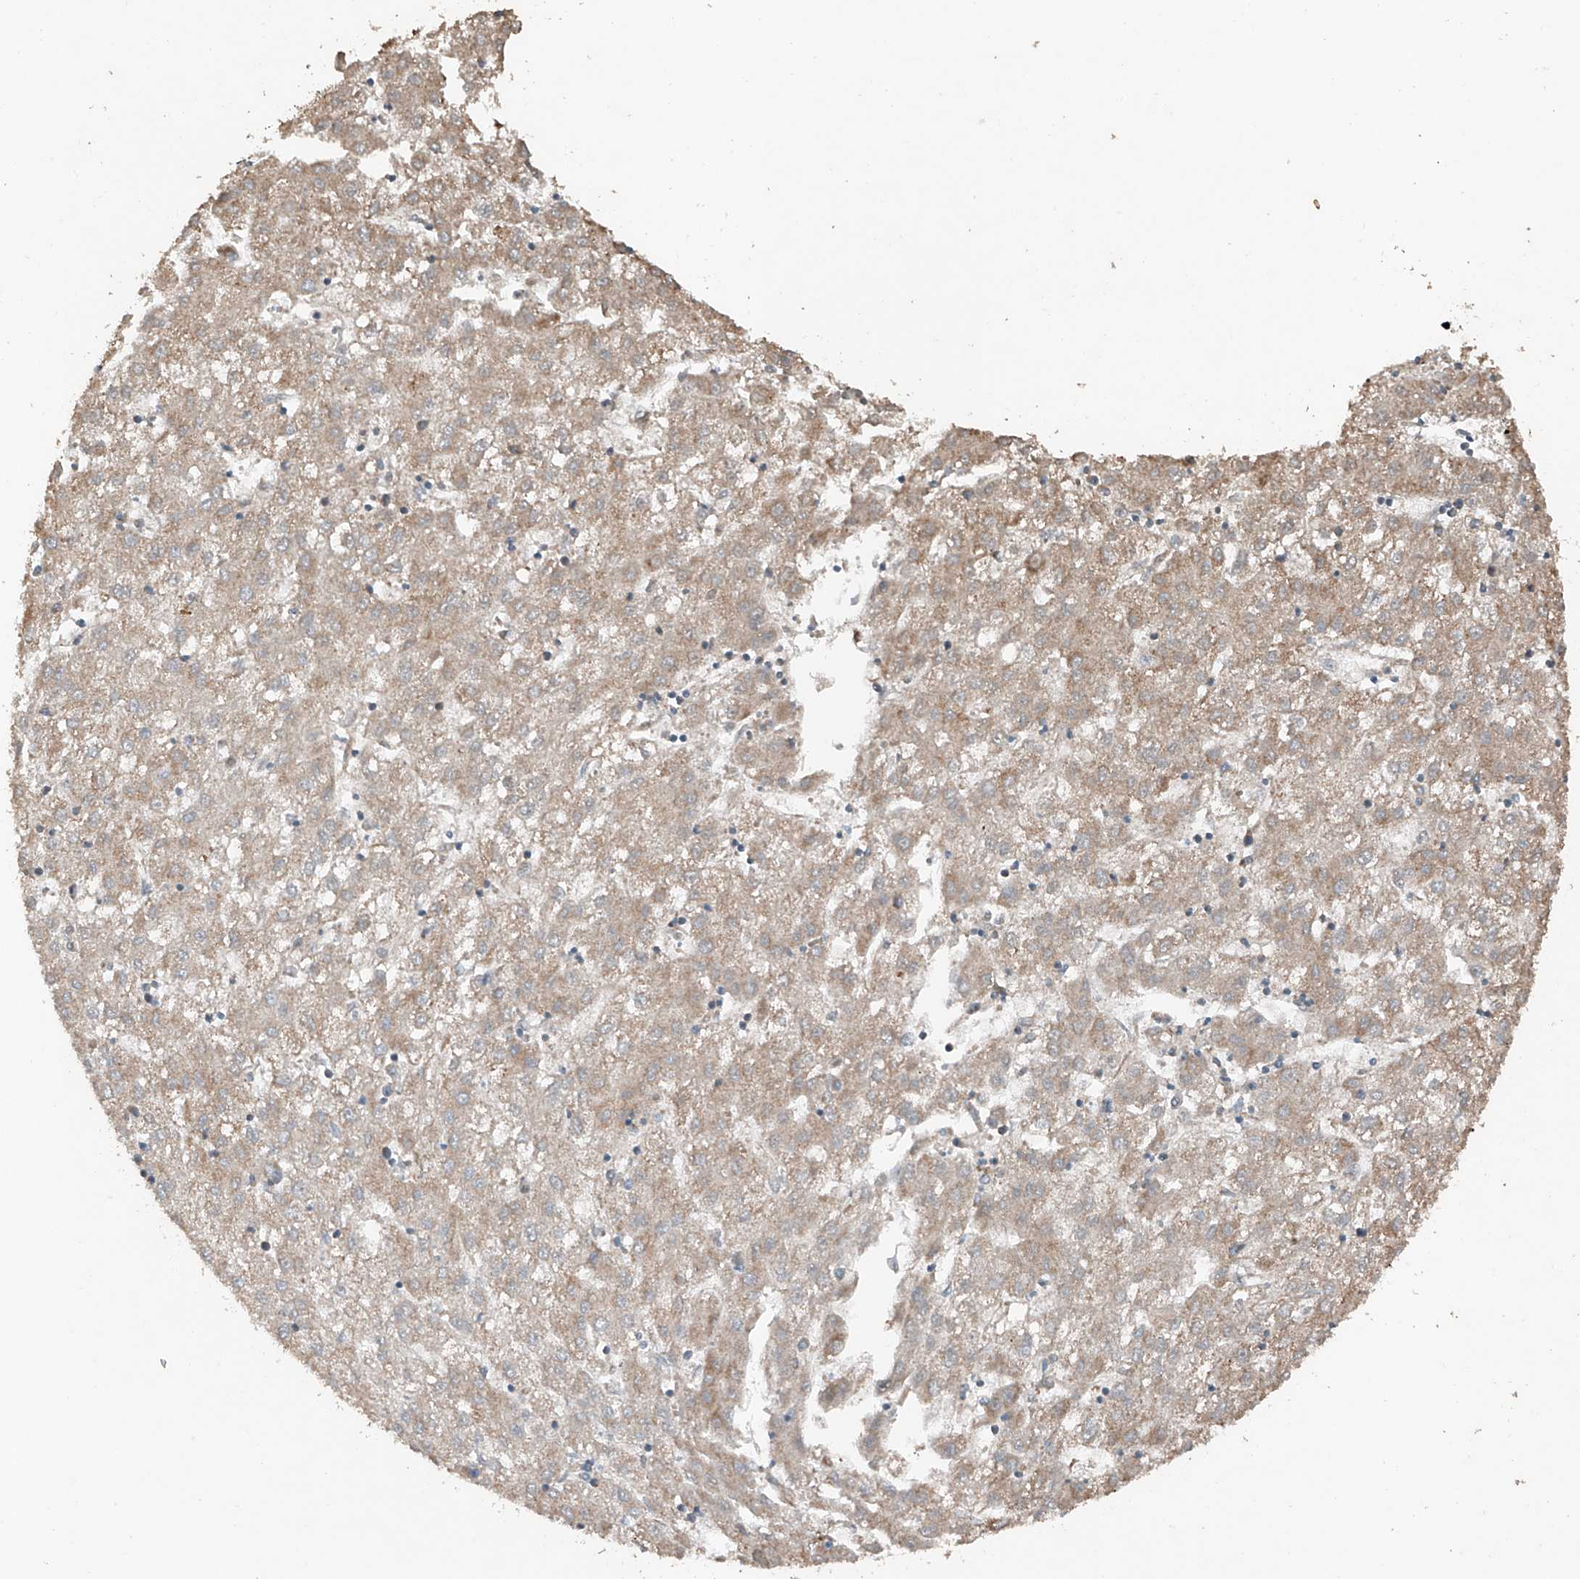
{"staining": {"intensity": "moderate", "quantity": ">75%", "location": "cytoplasmic/membranous"}, "tissue": "liver cancer", "cell_type": "Tumor cells", "image_type": "cancer", "snomed": [{"axis": "morphology", "description": "Carcinoma, Hepatocellular, NOS"}, {"axis": "topography", "description": "Liver"}], "caption": "This micrograph reveals liver cancer (hepatocellular carcinoma) stained with IHC to label a protein in brown. The cytoplasmic/membranous of tumor cells show moderate positivity for the protein. Nuclei are counter-stained blue.", "gene": "AP4B1", "patient": {"sex": "male", "age": 72}}